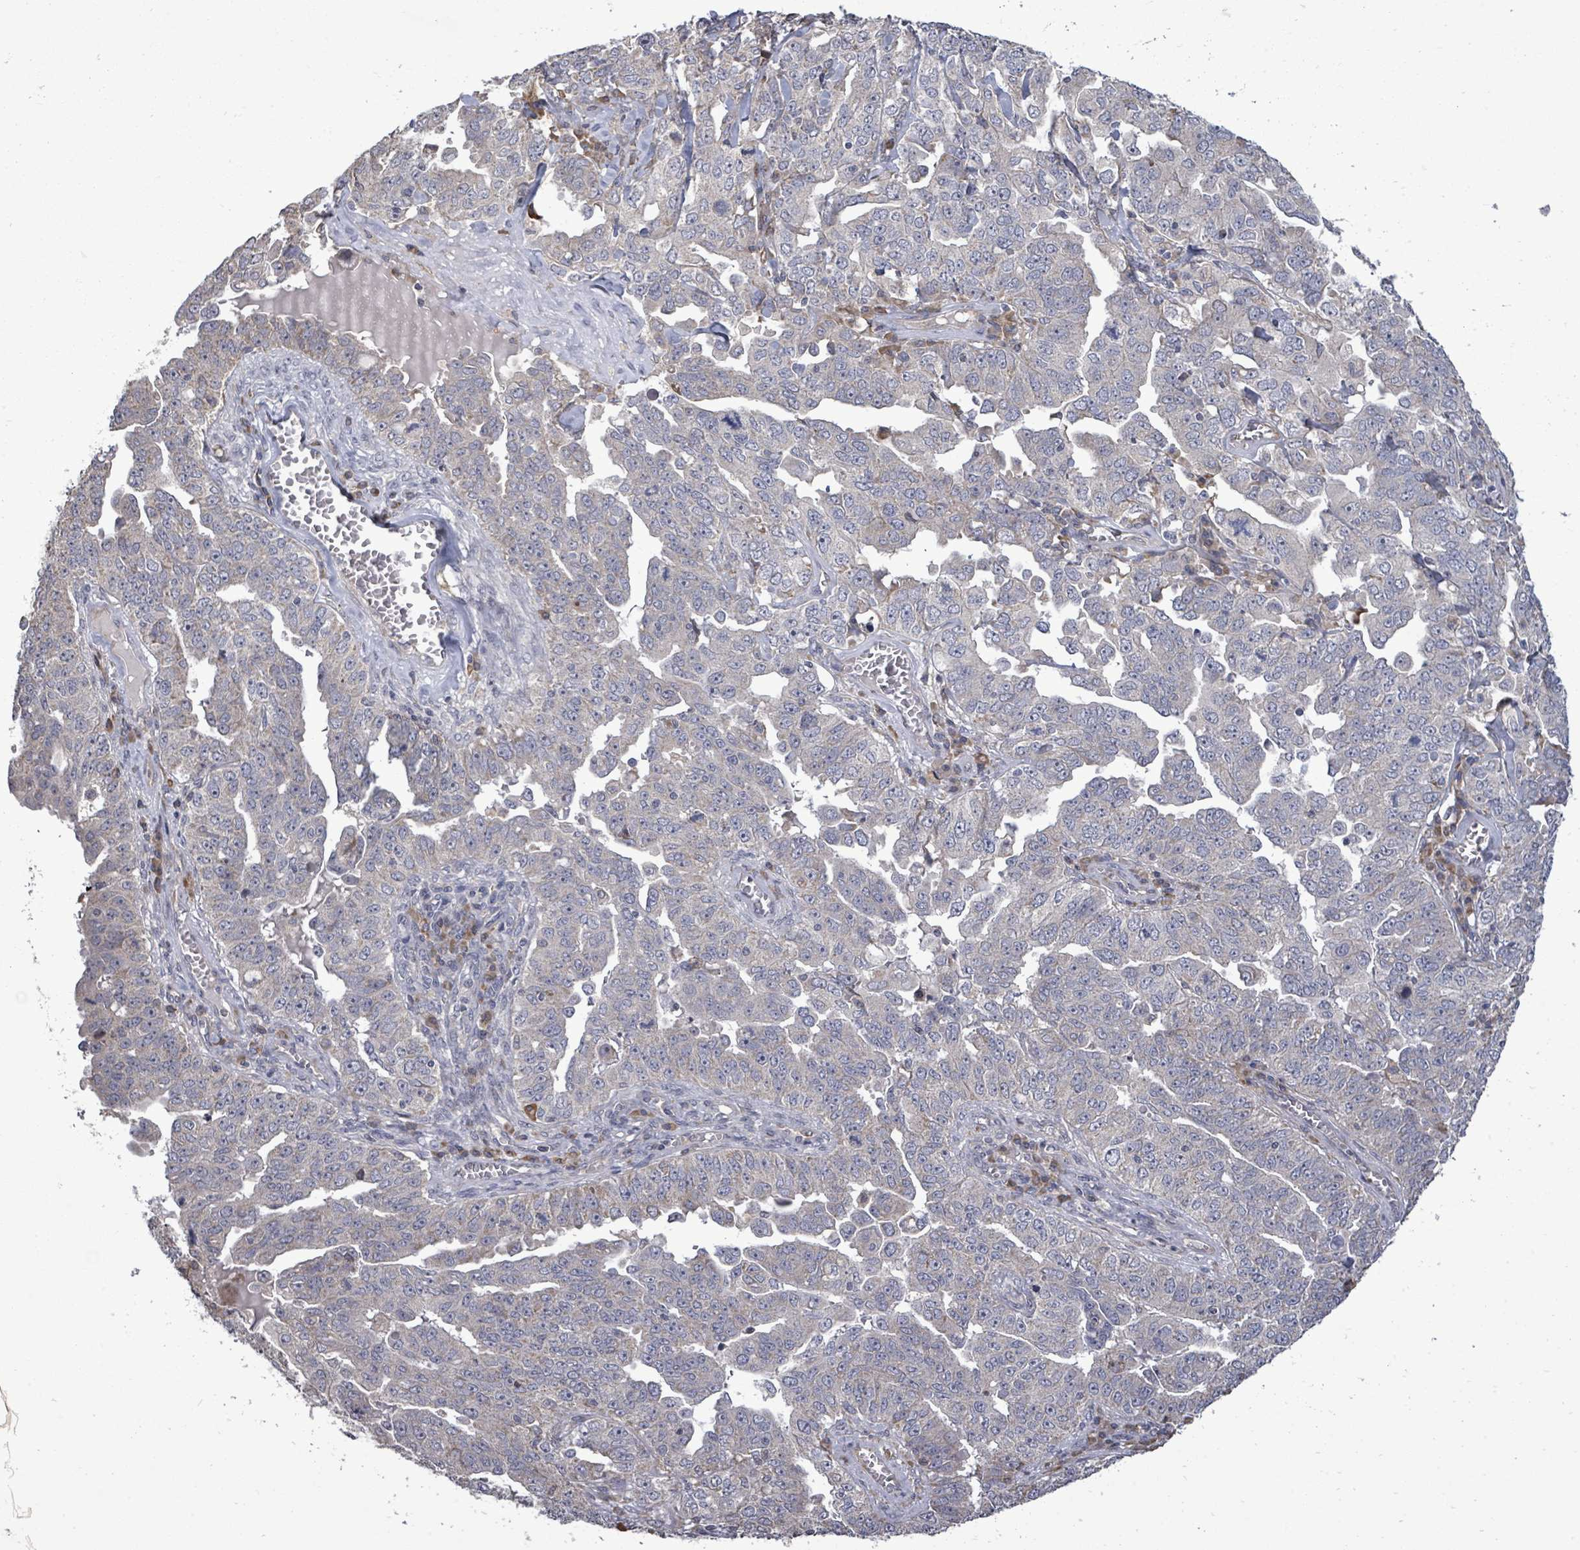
{"staining": {"intensity": "negative", "quantity": "none", "location": "none"}, "tissue": "ovarian cancer", "cell_type": "Tumor cells", "image_type": "cancer", "snomed": [{"axis": "morphology", "description": "Carcinoma, endometroid"}, {"axis": "topography", "description": "Ovary"}], "caption": "Immunohistochemistry micrograph of human ovarian endometroid carcinoma stained for a protein (brown), which displays no positivity in tumor cells.", "gene": "POMGNT2", "patient": {"sex": "female", "age": 62}}